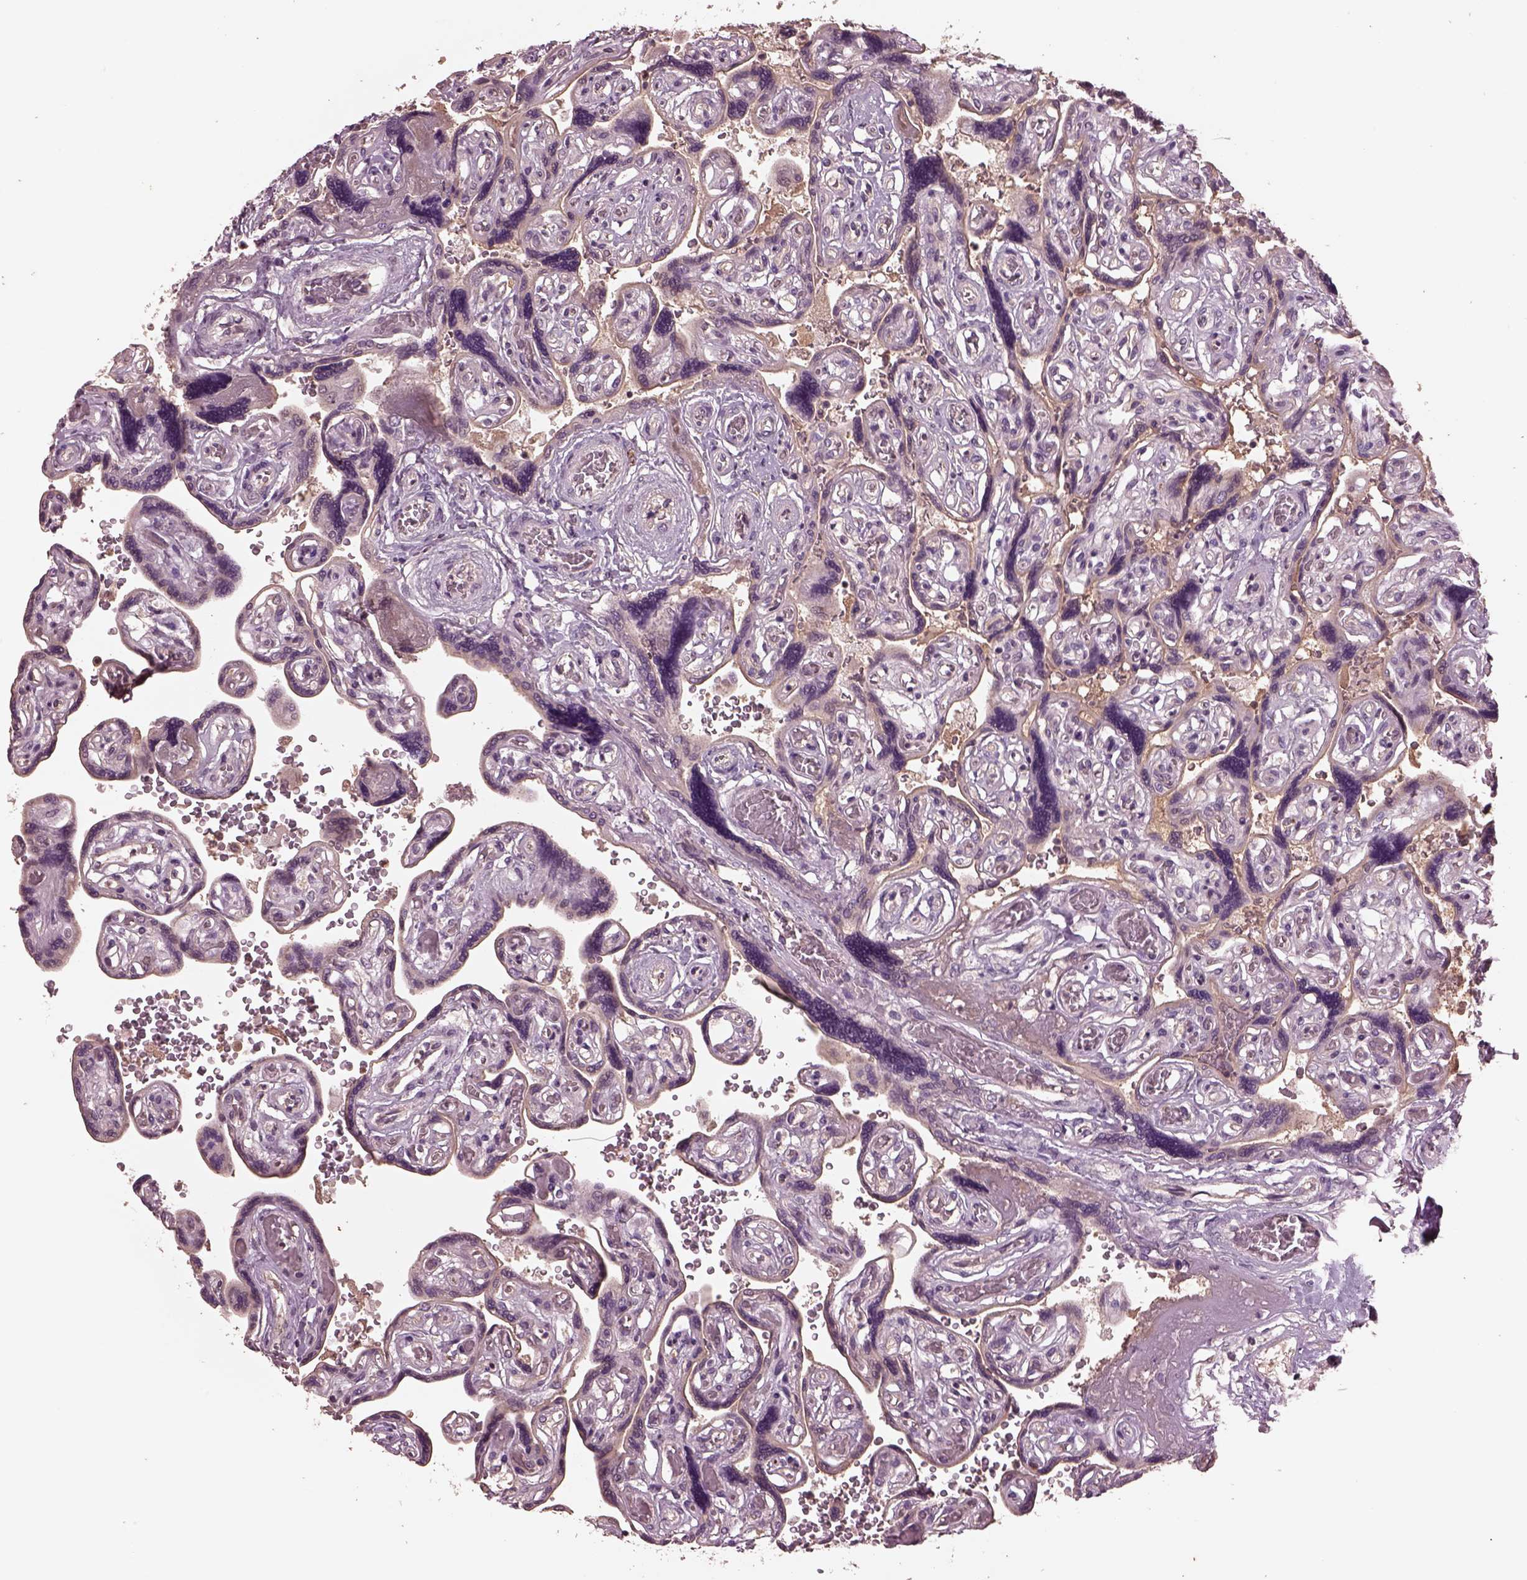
{"staining": {"intensity": "negative", "quantity": "none", "location": "none"}, "tissue": "placenta", "cell_type": "Decidual cells", "image_type": "normal", "snomed": [{"axis": "morphology", "description": "Normal tissue, NOS"}, {"axis": "topography", "description": "Placenta"}], "caption": "IHC of normal placenta displays no expression in decidual cells.", "gene": "PTX4", "patient": {"sex": "female", "age": 32}}